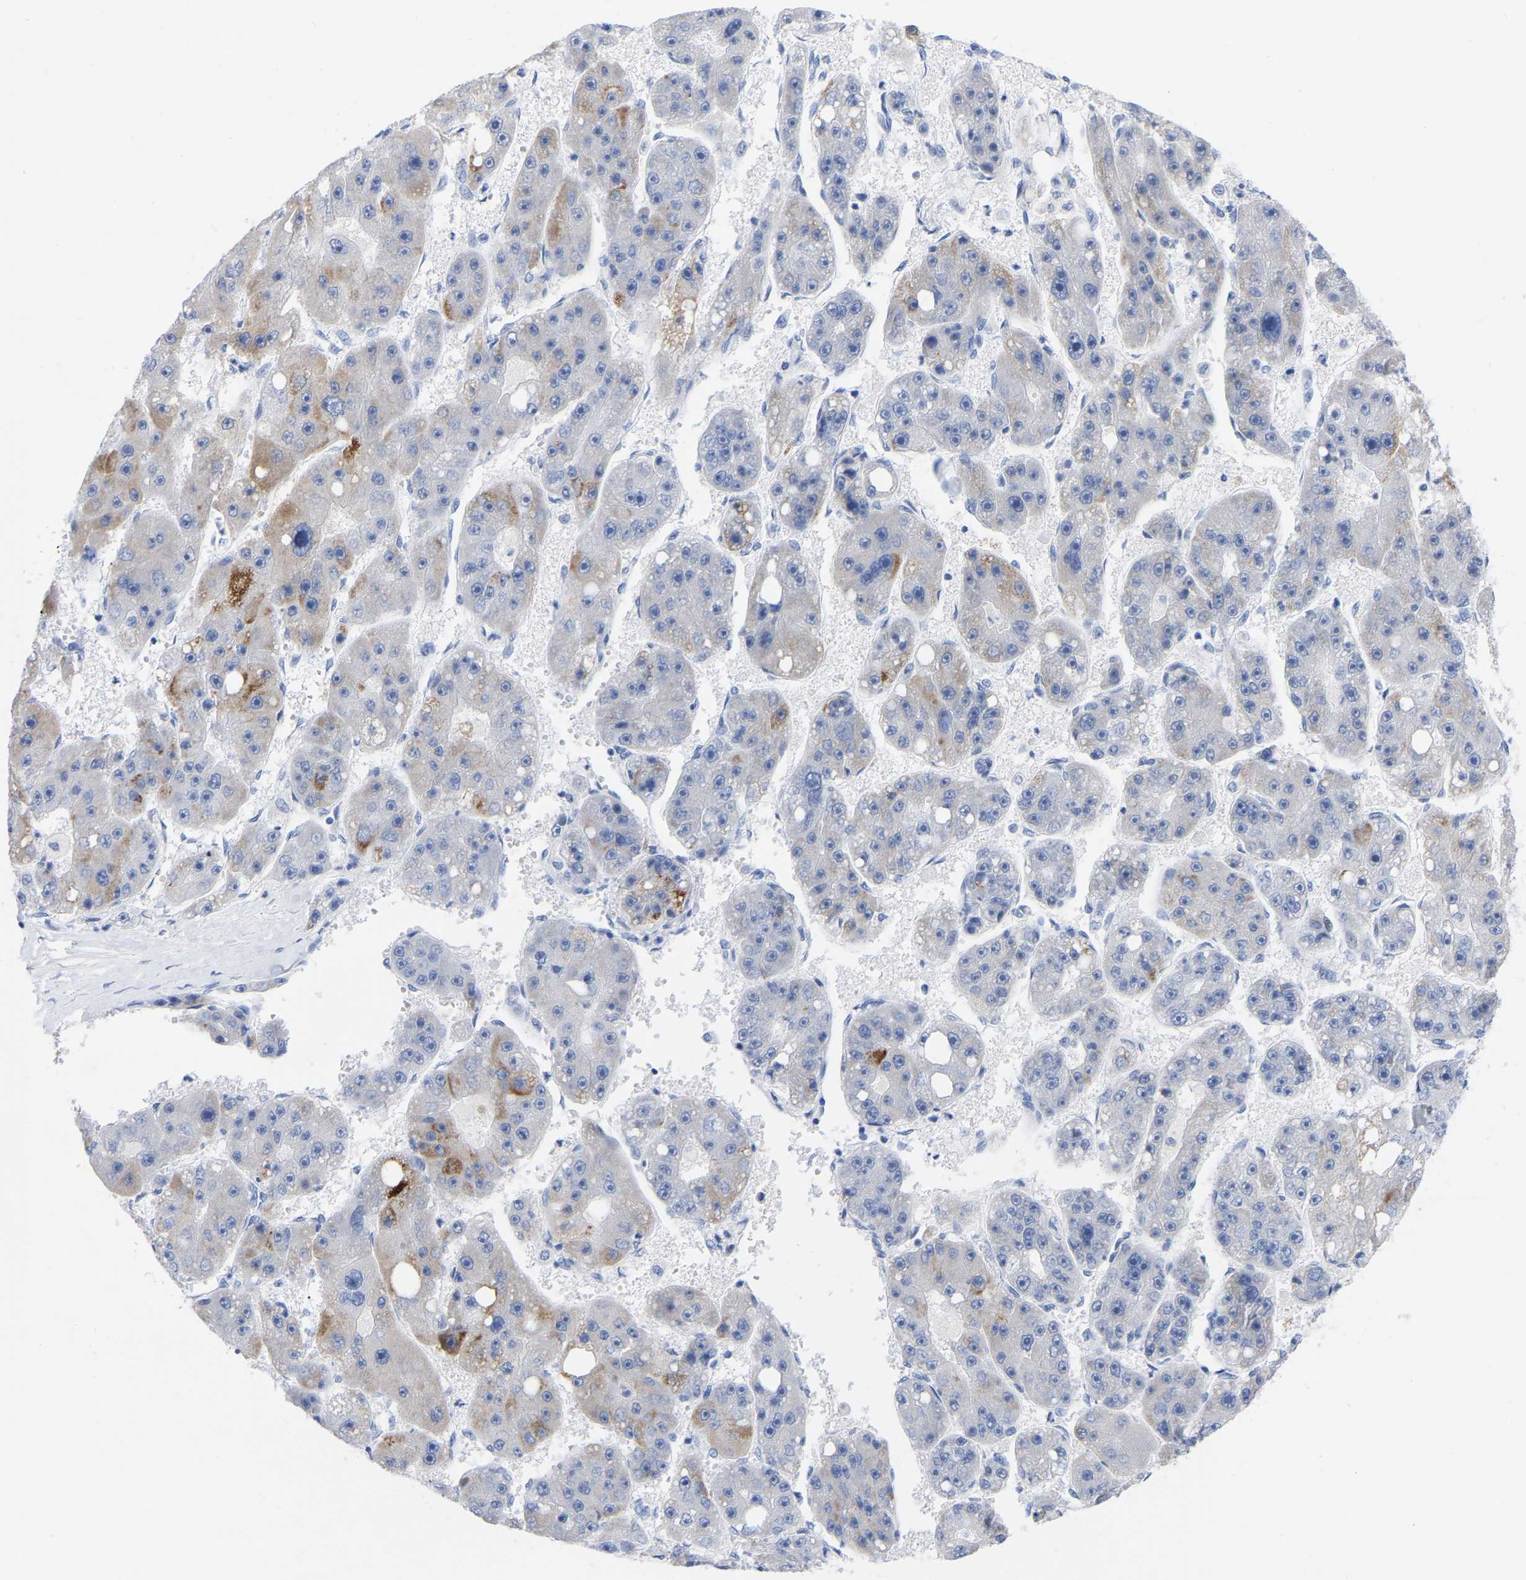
{"staining": {"intensity": "moderate", "quantity": "<25%", "location": "cytoplasmic/membranous"}, "tissue": "liver cancer", "cell_type": "Tumor cells", "image_type": "cancer", "snomed": [{"axis": "morphology", "description": "Carcinoma, Hepatocellular, NOS"}, {"axis": "topography", "description": "Liver"}], "caption": "An image showing moderate cytoplasmic/membranous positivity in approximately <25% of tumor cells in liver hepatocellular carcinoma, as visualized by brown immunohistochemical staining.", "gene": "ZNF629", "patient": {"sex": "female", "age": 61}}